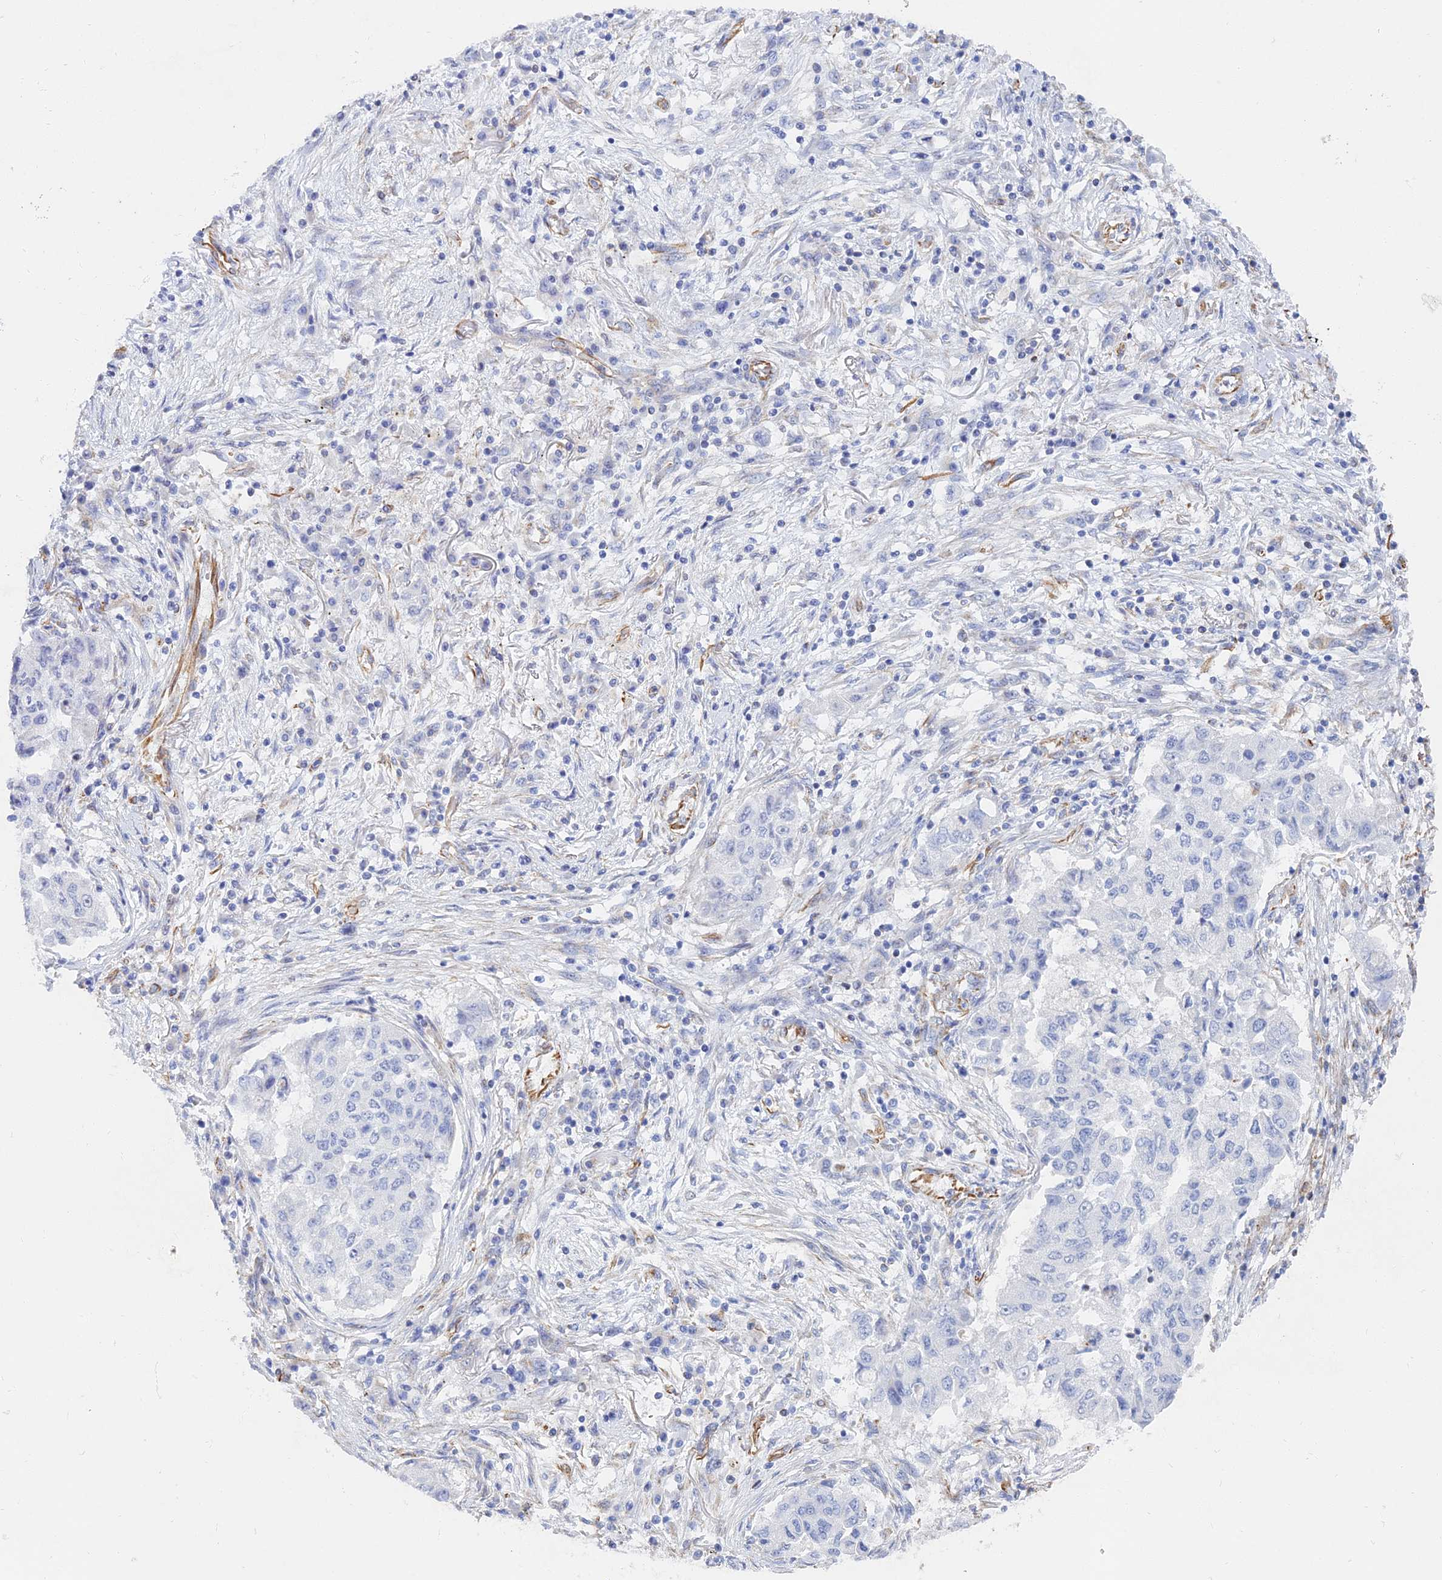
{"staining": {"intensity": "negative", "quantity": "none", "location": "none"}, "tissue": "lung cancer", "cell_type": "Tumor cells", "image_type": "cancer", "snomed": [{"axis": "morphology", "description": "Squamous cell carcinoma, NOS"}, {"axis": "topography", "description": "Lung"}], "caption": "Immunohistochemistry (IHC) micrograph of neoplastic tissue: human lung squamous cell carcinoma stained with DAB (3,3'-diaminobenzidine) demonstrates no significant protein positivity in tumor cells.", "gene": "RMC1", "patient": {"sex": "male", "age": 74}}